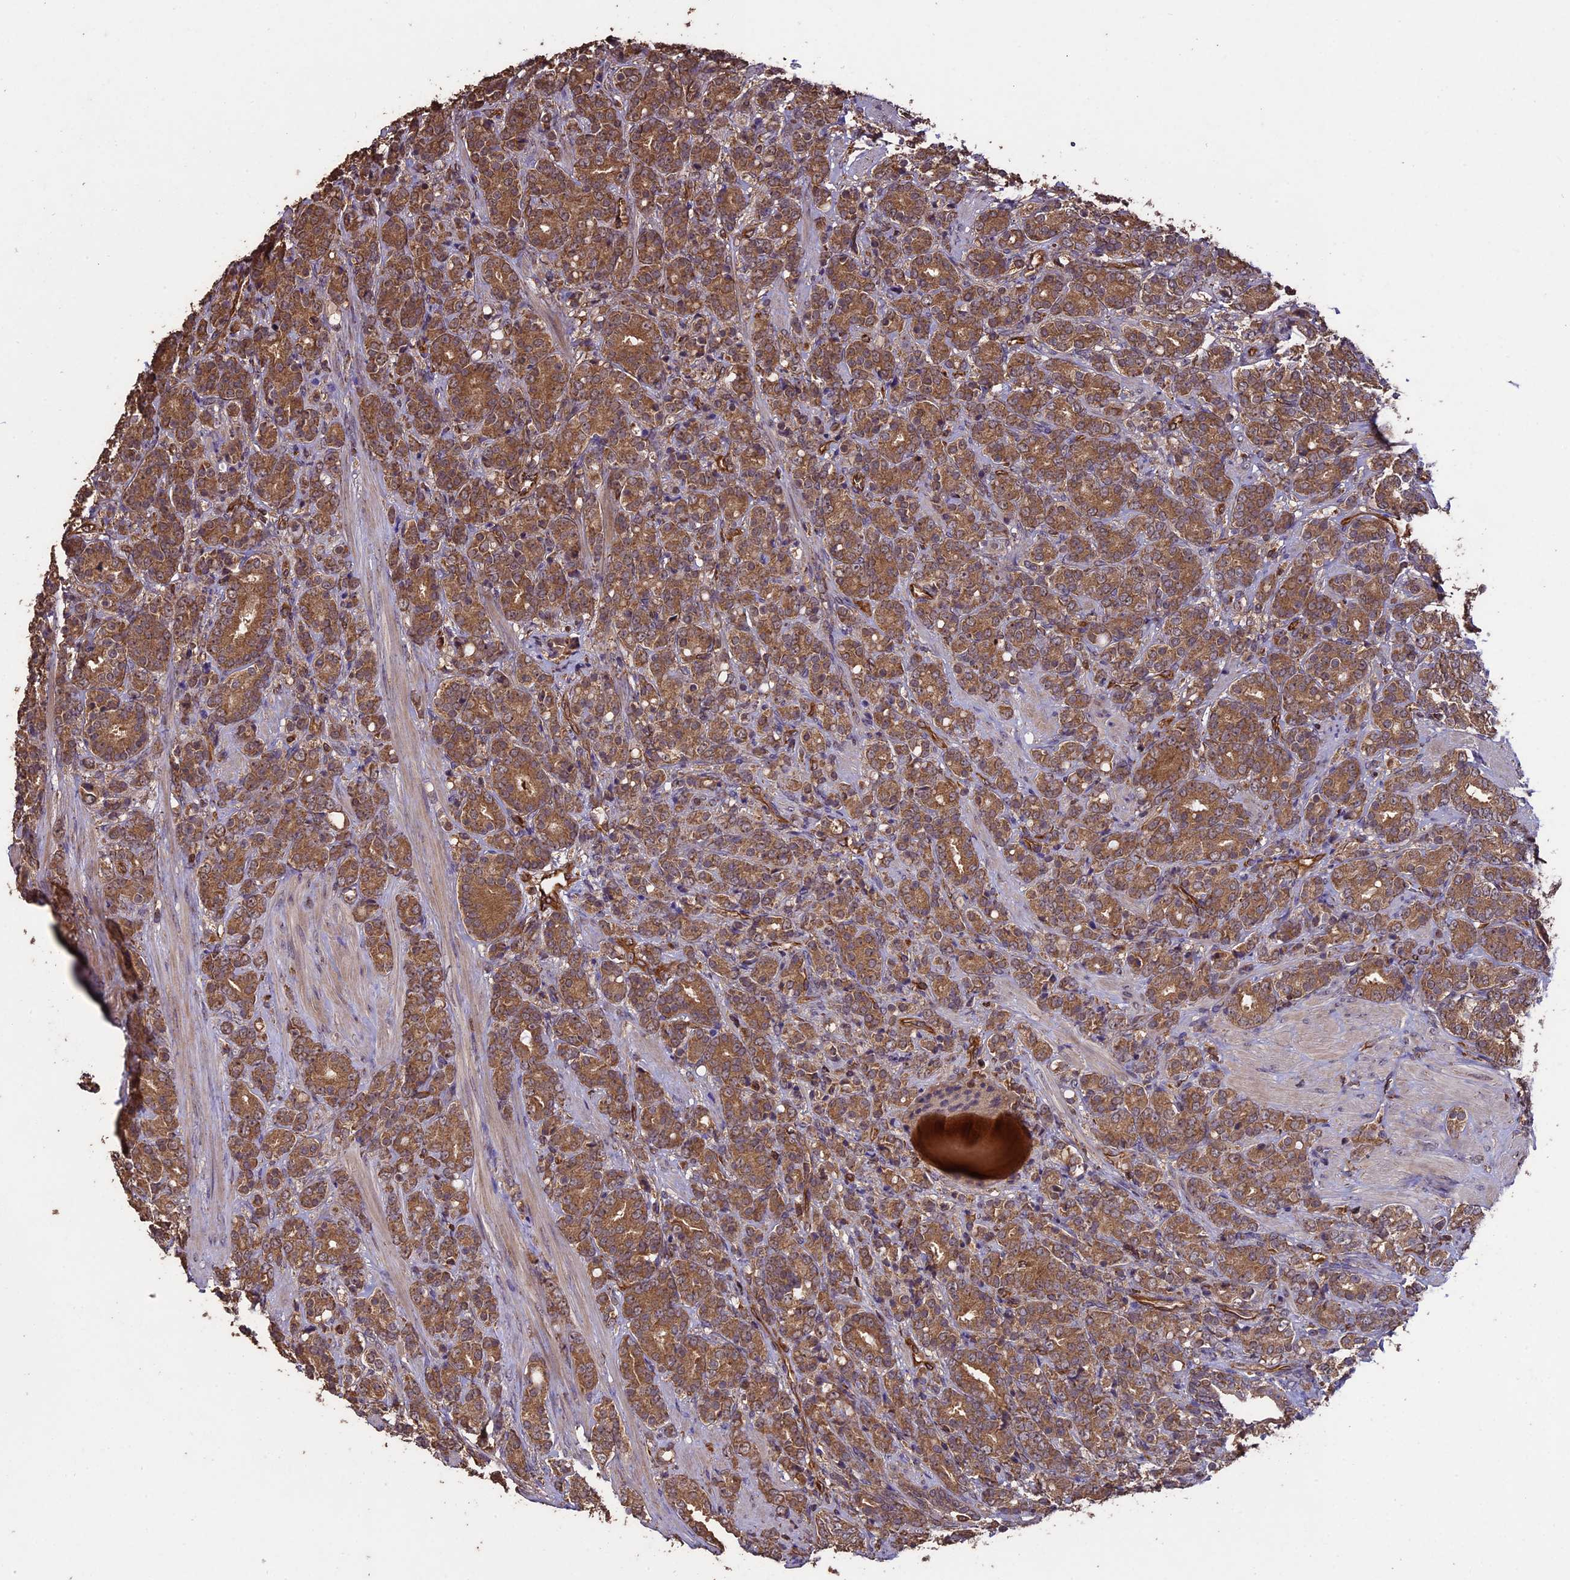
{"staining": {"intensity": "moderate", "quantity": ">75%", "location": "cytoplasmic/membranous"}, "tissue": "prostate cancer", "cell_type": "Tumor cells", "image_type": "cancer", "snomed": [{"axis": "morphology", "description": "Adenocarcinoma, High grade"}, {"axis": "topography", "description": "Prostate"}], "caption": "Immunohistochemical staining of high-grade adenocarcinoma (prostate) exhibits medium levels of moderate cytoplasmic/membranous expression in about >75% of tumor cells.", "gene": "TTLL10", "patient": {"sex": "male", "age": 62}}